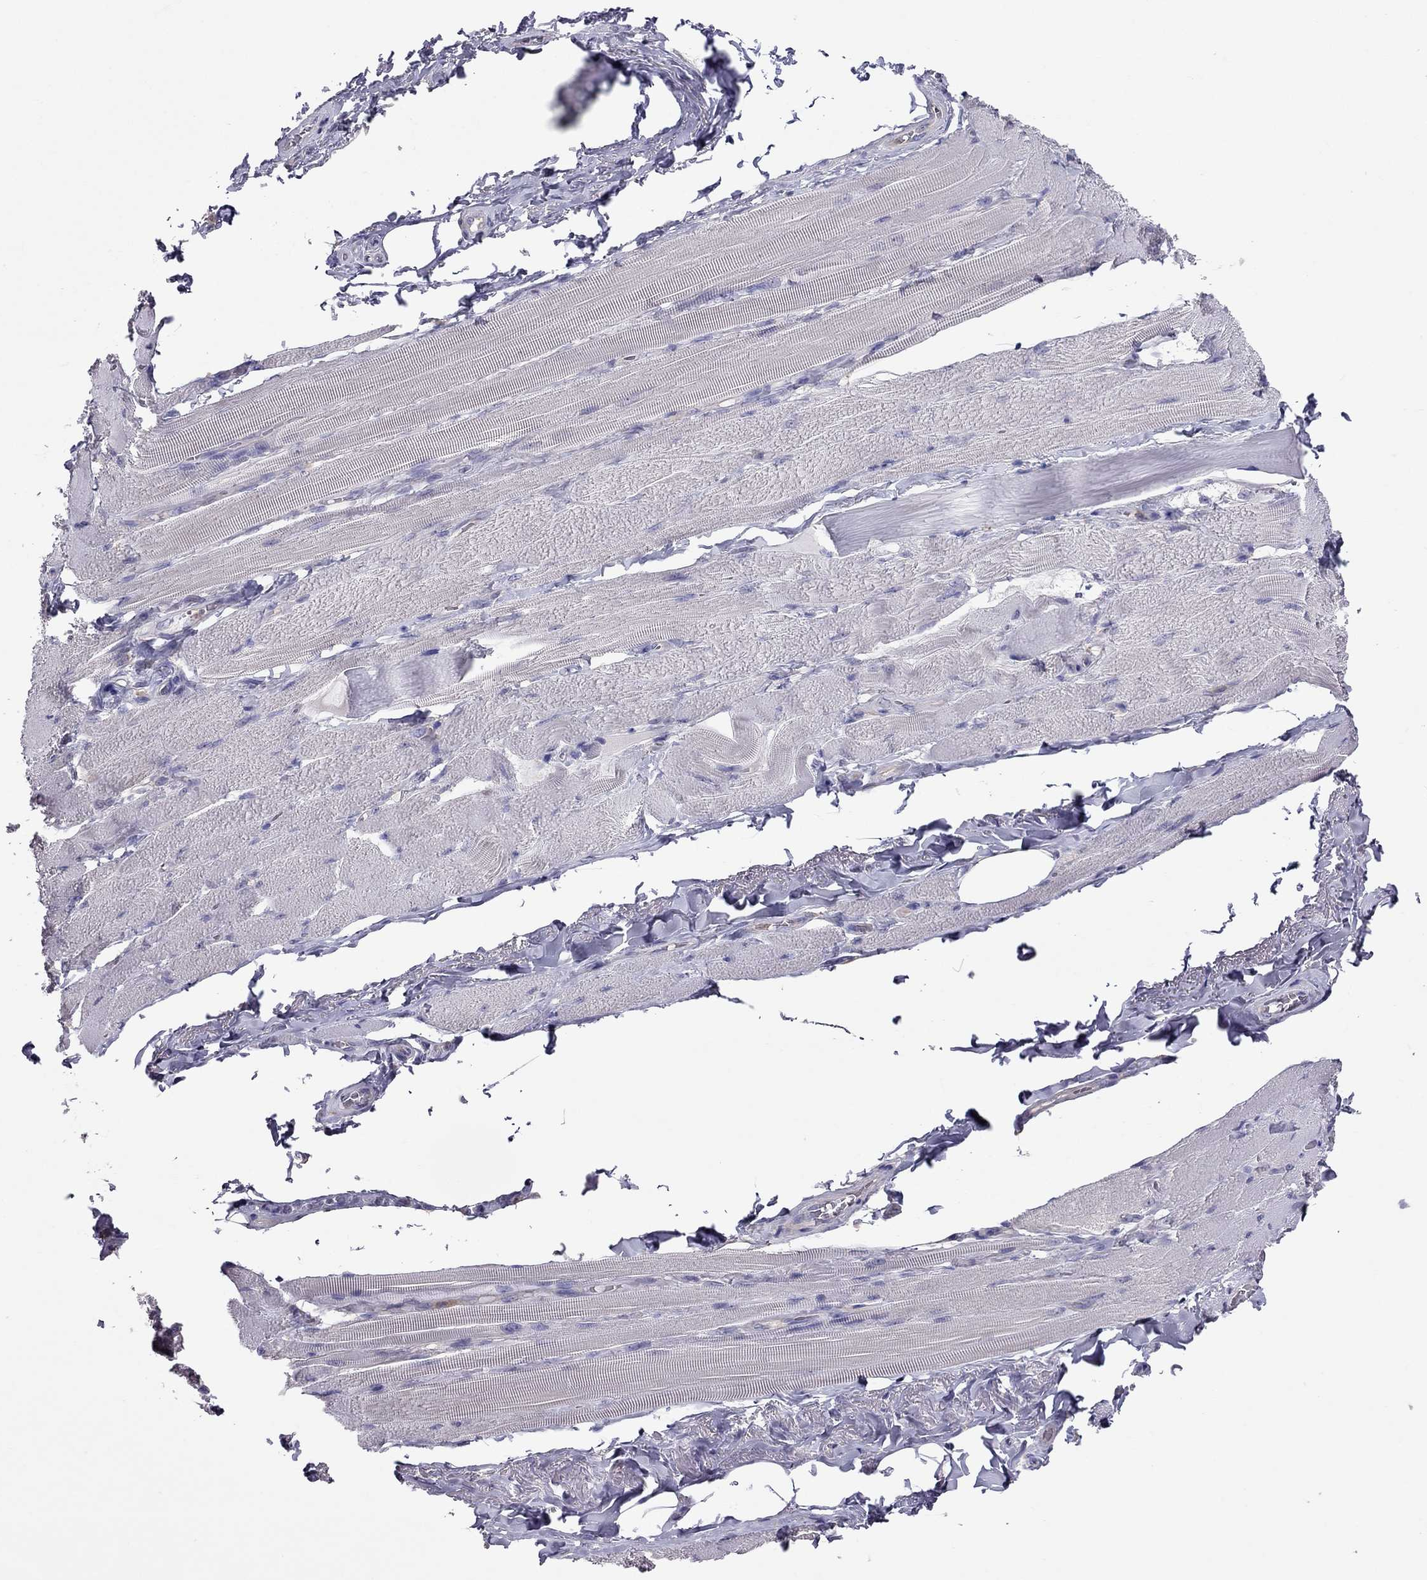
{"staining": {"intensity": "negative", "quantity": "none", "location": "none"}, "tissue": "skeletal muscle", "cell_type": "Myocytes", "image_type": "normal", "snomed": [{"axis": "morphology", "description": "Normal tissue, NOS"}, {"axis": "topography", "description": "Skeletal muscle"}, {"axis": "topography", "description": "Anal"}, {"axis": "topography", "description": "Peripheral nerve tissue"}], "caption": "Immunohistochemical staining of unremarkable human skeletal muscle demonstrates no significant positivity in myocytes. (DAB immunohistochemistry (IHC), high magnification).", "gene": "TEX22", "patient": {"sex": "male", "age": 53}}